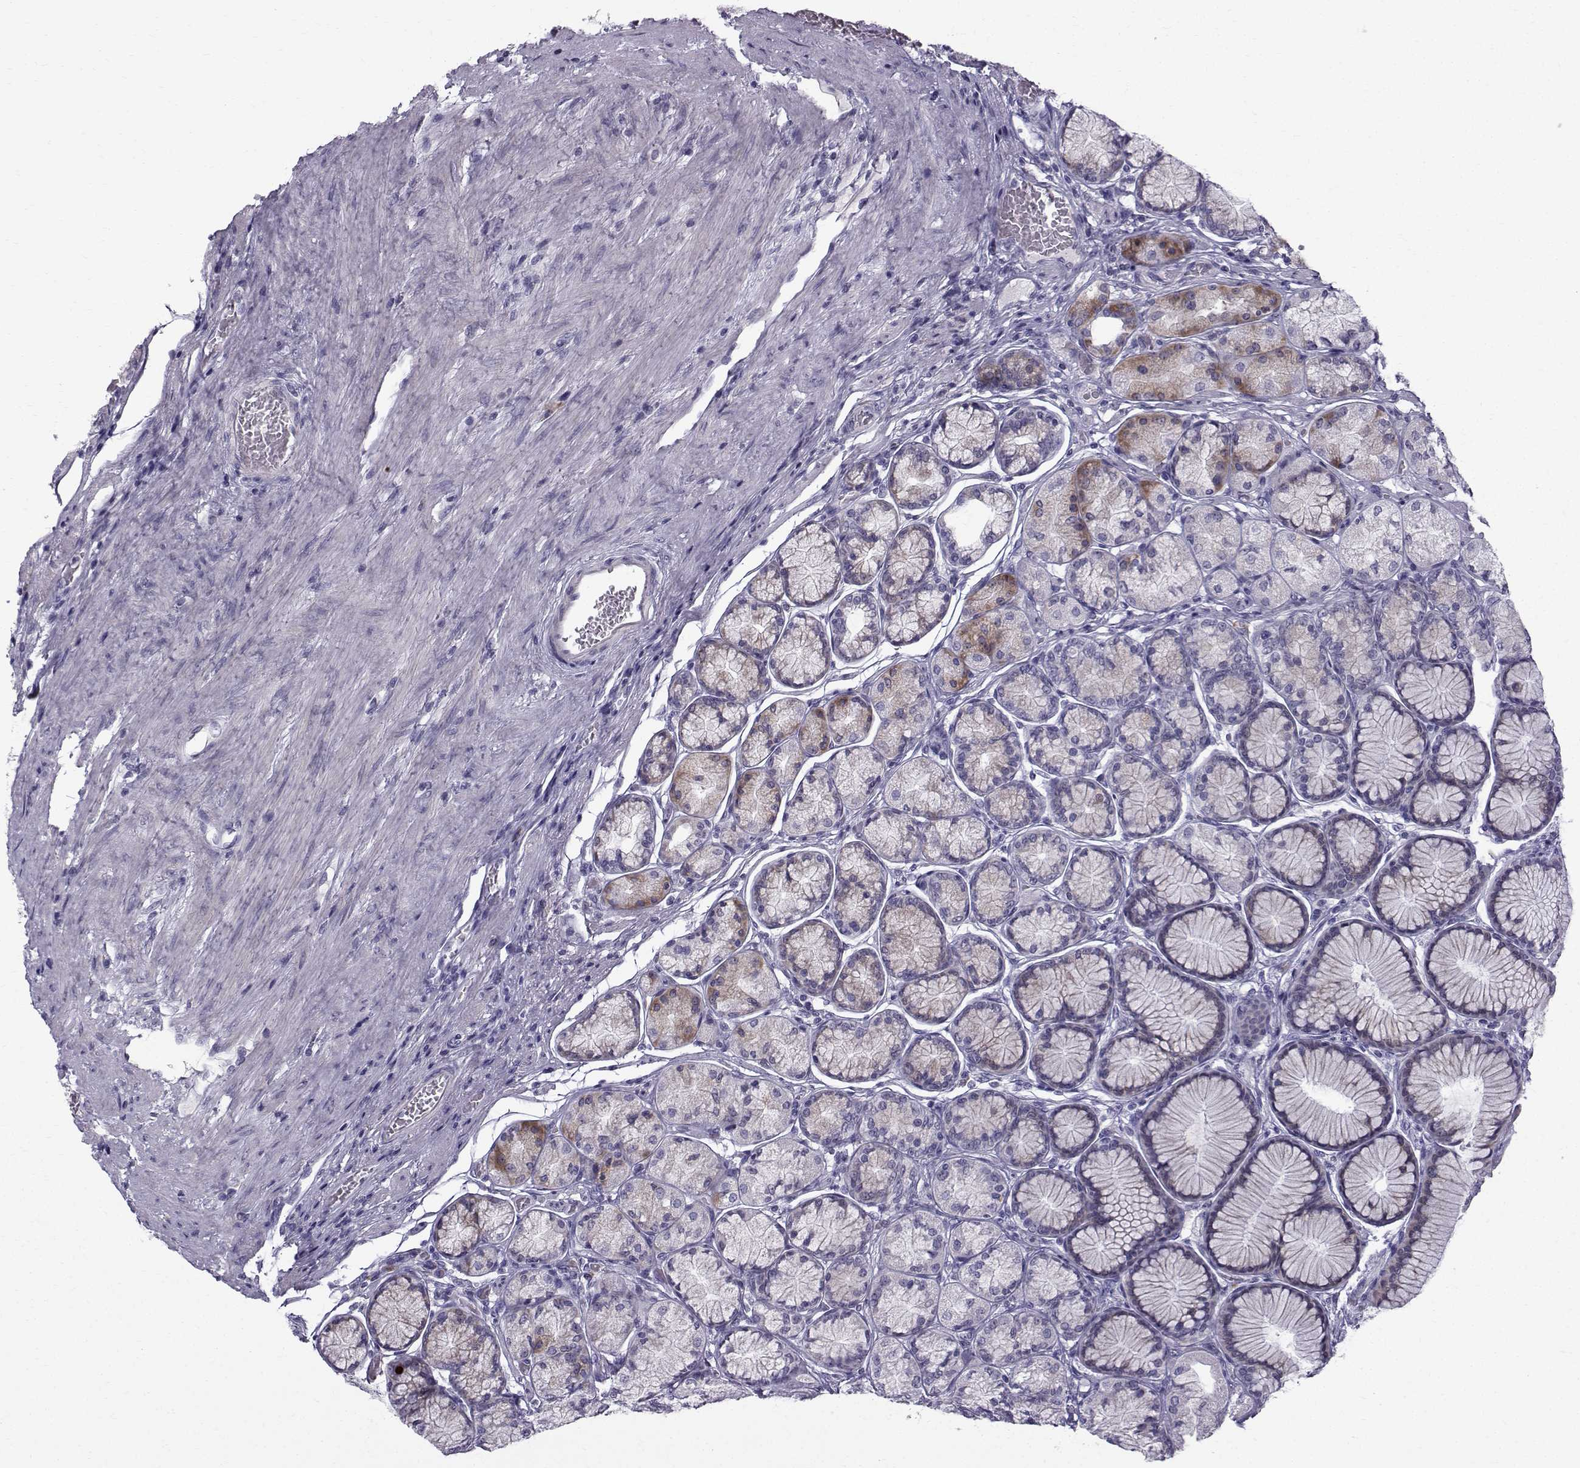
{"staining": {"intensity": "moderate", "quantity": "25%-75%", "location": "cytoplasmic/membranous"}, "tissue": "stomach", "cell_type": "Glandular cells", "image_type": "normal", "snomed": [{"axis": "morphology", "description": "Normal tissue, NOS"}, {"axis": "morphology", "description": "Adenocarcinoma, NOS"}, {"axis": "morphology", "description": "Adenocarcinoma, High grade"}, {"axis": "topography", "description": "Stomach, upper"}, {"axis": "topography", "description": "Stomach"}], "caption": "High-power microscopy captured an immunohistochemistry histopathology image of unremarkable stomach, revealing moderate cytoplasmic/membranous expression in approximately 25%-75% of glandular cells. The protein is stained brown, and the nuclei are stained in blue (DAB (3,3'-diaminobenzidine) IHC with brightfield microscopy, high magnification).", "gene": "ROPN1B", "patient": {"sex": "female", "age": 65}}